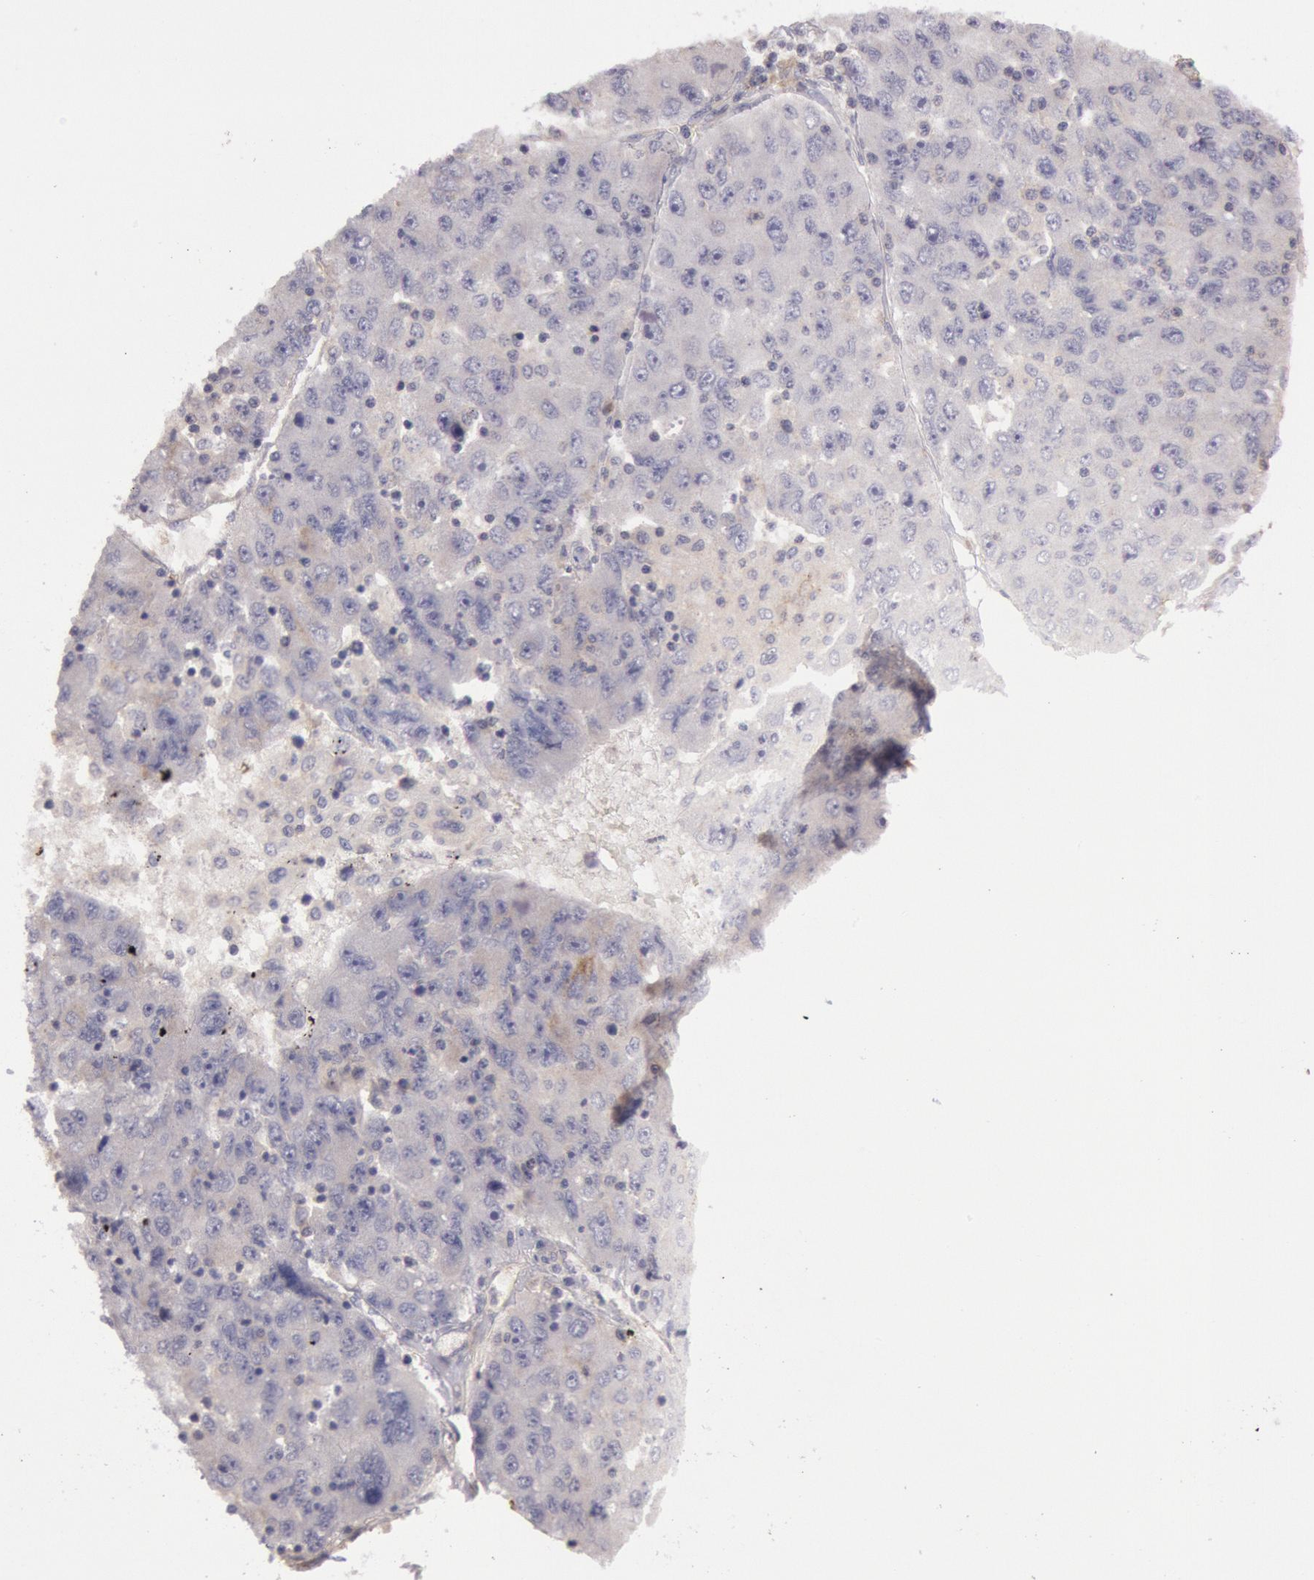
{"staining": {"intensity": "negative", "quantity": "none", "location": "none"}, "tissue": "liver cancer", "cell_type": "Tumor cells", "image_type": "cancer", "snomed": [{"axis": "morphology", "description": "Carcinoma, Hepatocellular, NOS"}, {"axis": "topography", "description": "Liver"}], "caption": "Immunohistochemistry histopathology image of liver cancer (hepatocellular carcinoma) stained for a protein (brown), which reveals no positivity in tumor cells. The staining was performed using DAB (3,3'-diaminobenzidine) to visualize the protein expression in brown, while the nuclei were stained in blue with hematoxylin (Magnification: 20x).", "gene": "TRIB2", "patient": {"sex": "male", "age": 49}}